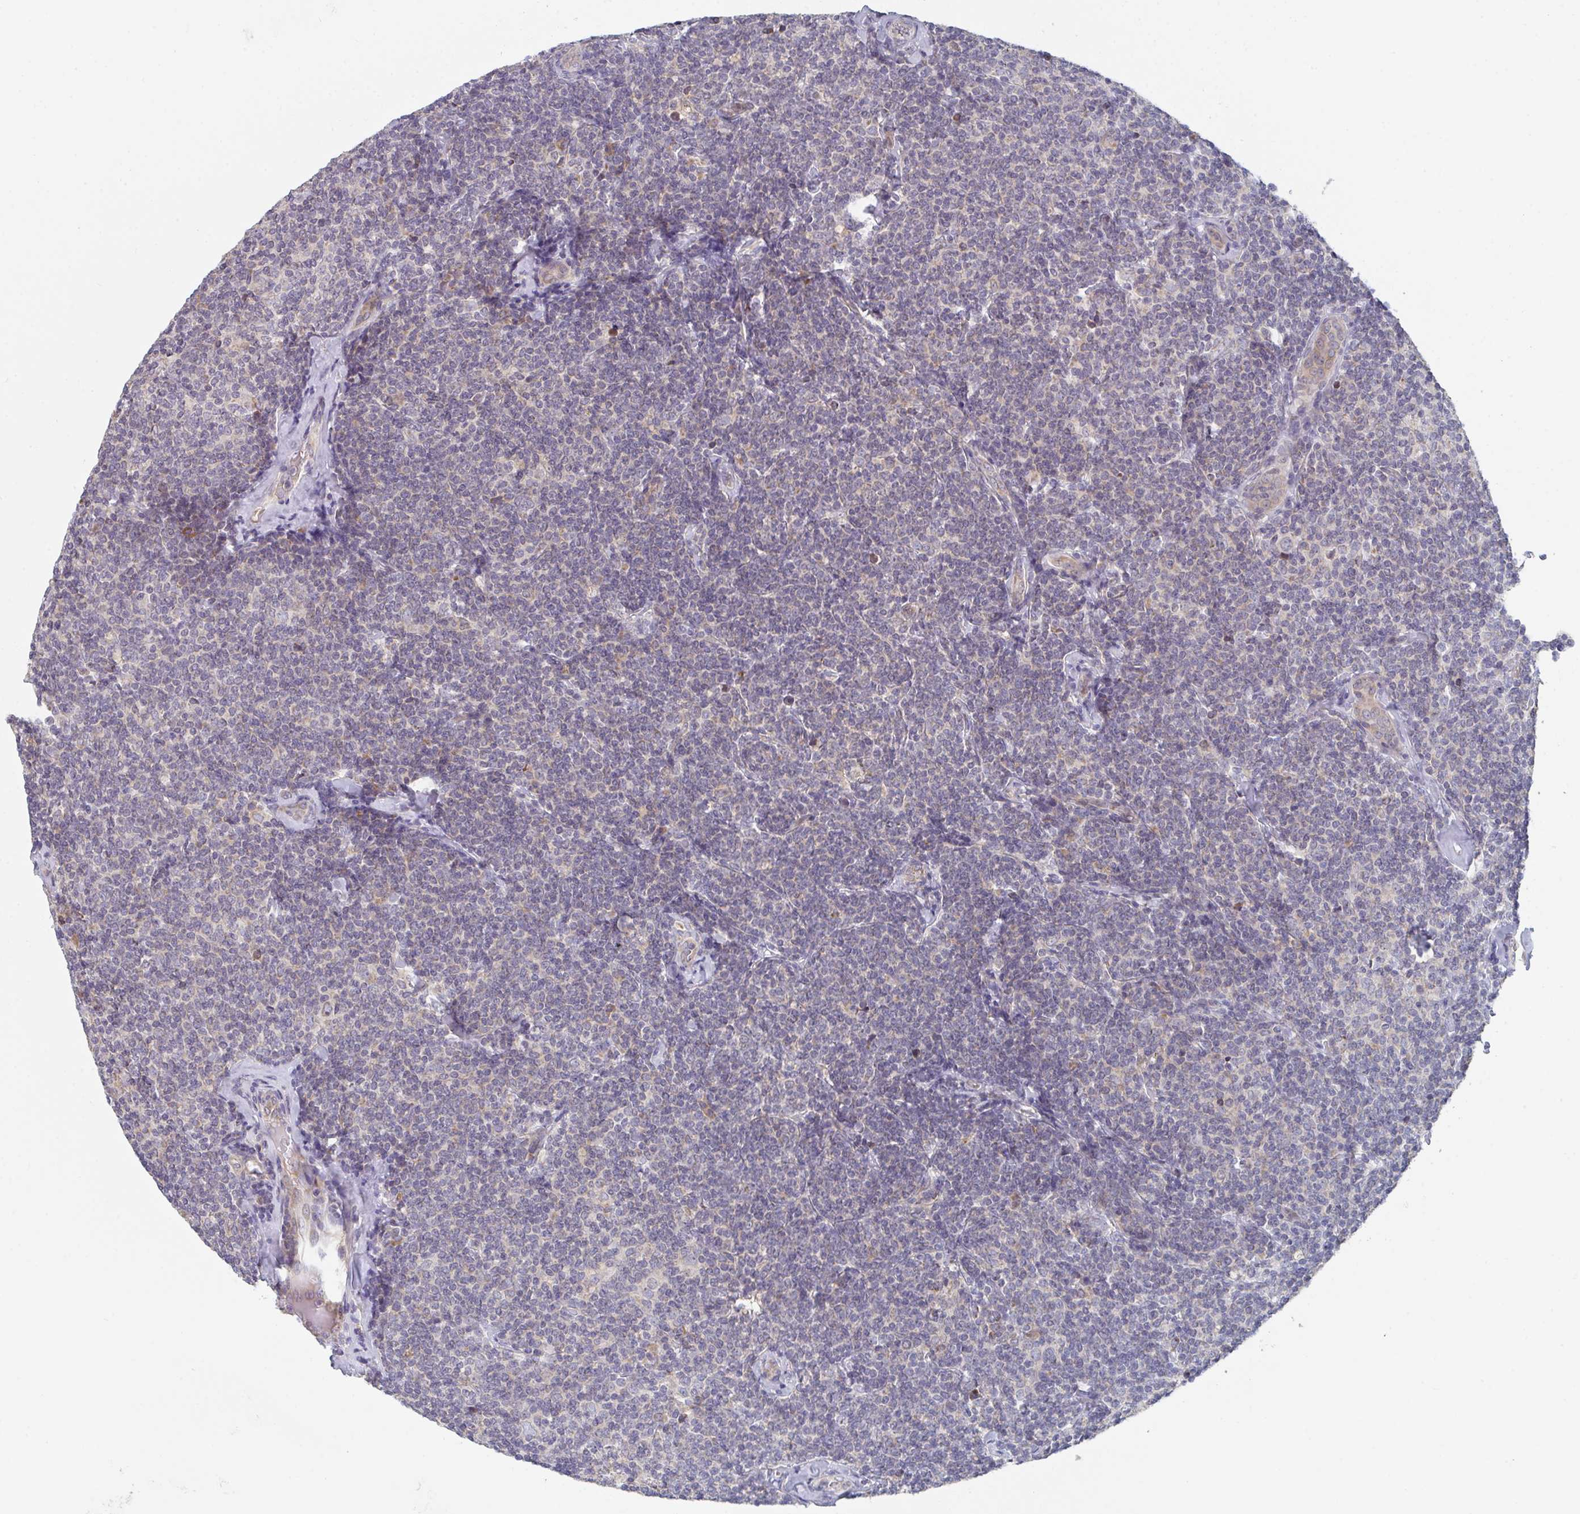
{"staining": {"intensity": "negative", "quantity": "none", "location": "none"}, "tissue": "lymphoma", "cell_type": "Tumor cells", "image_type": "cancer", "snomed": [{"axis": "morphology", "description": "Malignant lymphoma, non-Hodgkin's type, Low grade"}, {"axis": "topography", "description": "Lymph node"}], "caption": "Immunohistochemical staining of human malignant lymphoma, non-Hodgkin's type (low-grade) reveals no significant staining in tumor cells. The staining is performed using DAB brown chromogen with nuclei counter-stained in using hematoxylin.", "gene": "ELOVL1", "patient": {"sex": "female", "age": 56}}